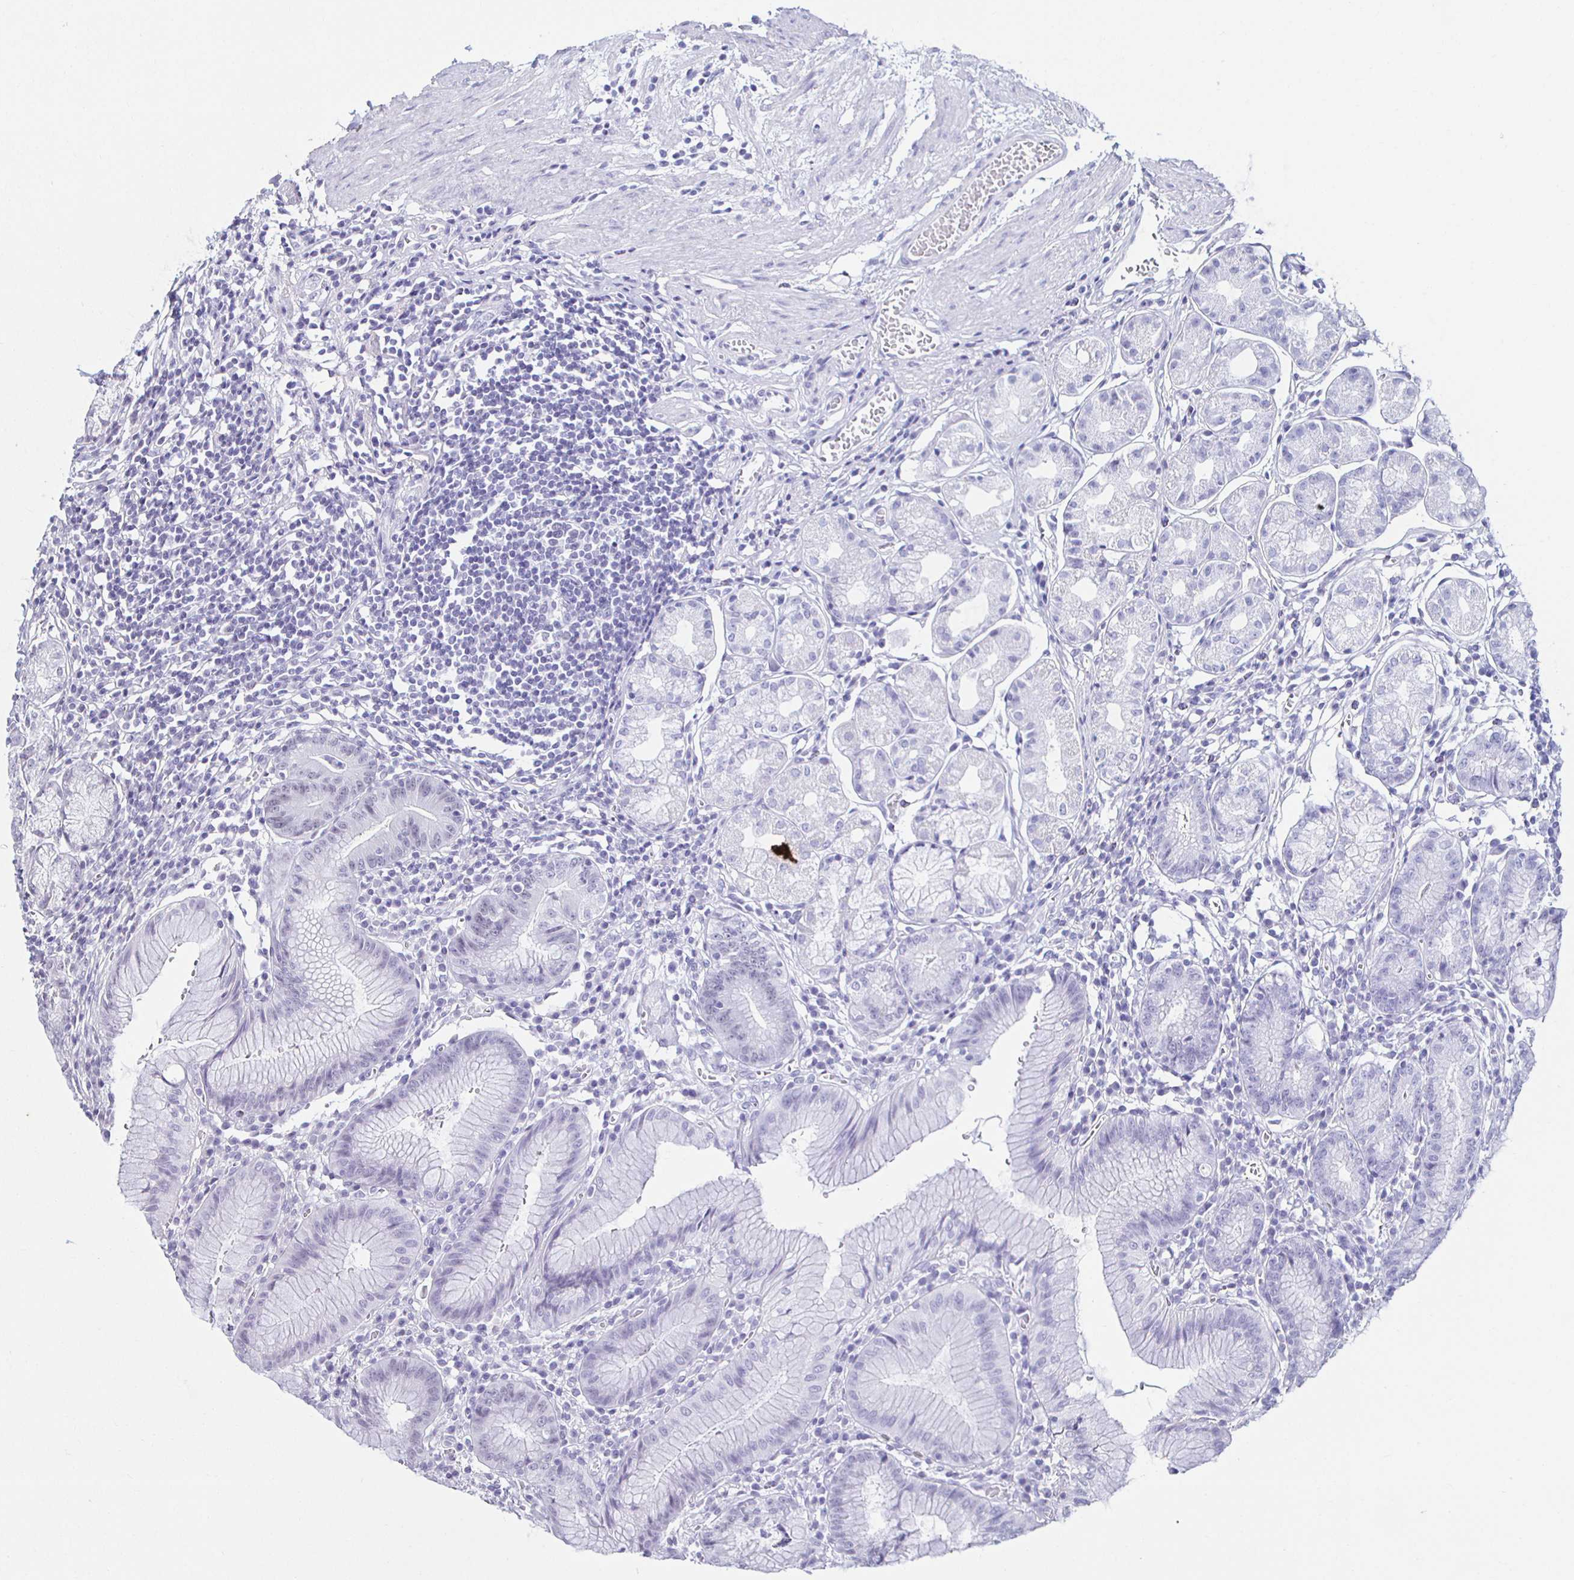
{"staining": {"intensity": "negative", "quantity": "none", "location": "none"}, "tissue": "stomach", "cell_type": "Glandular cells", "image_type": "normal", "snomed": [{"axis": "morphology", "description": "Normal tissue, NOS"}, {"axis": "topography", "description": "Stomach"}], "caption": "Histopathology image shows no significant protein expression in glandular cells of normal stomach. The staining was performed using DAB (3,3'-diaminobenzidine) to visualize the protein expression in brown, while the nuclei were stained in blue with hematoxylin (Magnification: 20x).", "gene": "MLH1", "patient": {"sex": "male", "age": 55}}